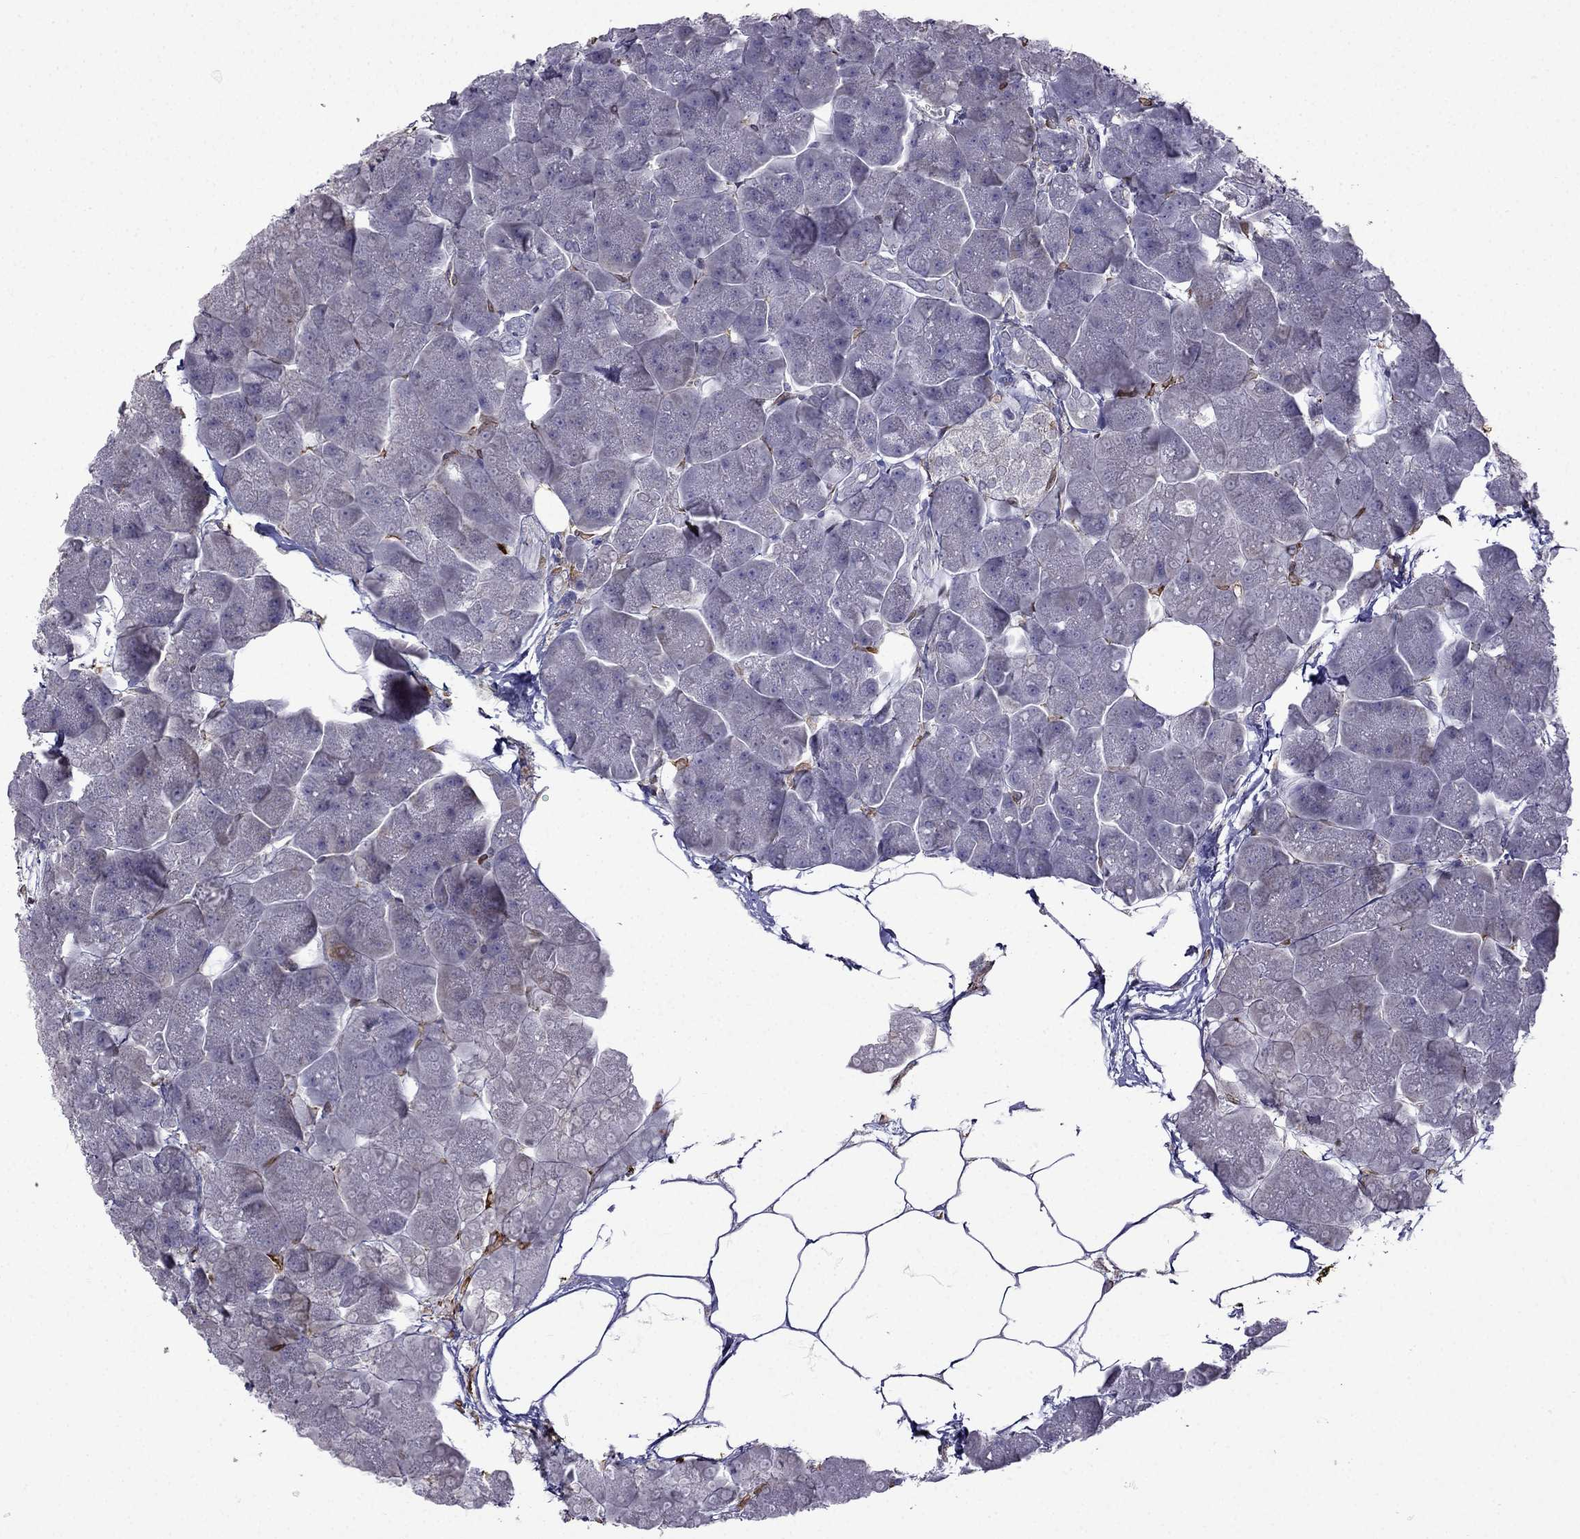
{"staining": {"intensity": "negative", "quantity": "none", "location": "none"}, "tissue": "pancreas", "cell_type": "Exocrine glandular cells", "image_type": "normal", "snomed": [{"axis": "morphology", "description": "Normal tissue, NOS"}, {"axis": "topography", "description": "Adipose tissue"}, {"axis": "topography", "description": "Pancreas"}, {"axis": "topography", "description": "Peripheral nerve tissue"}], "caption": "Image shows no significant protein expression in exocrine glandular cells of benign pancreas.", "gene": "IKBIP", "patient": {"sex": "female", "age": 58}}